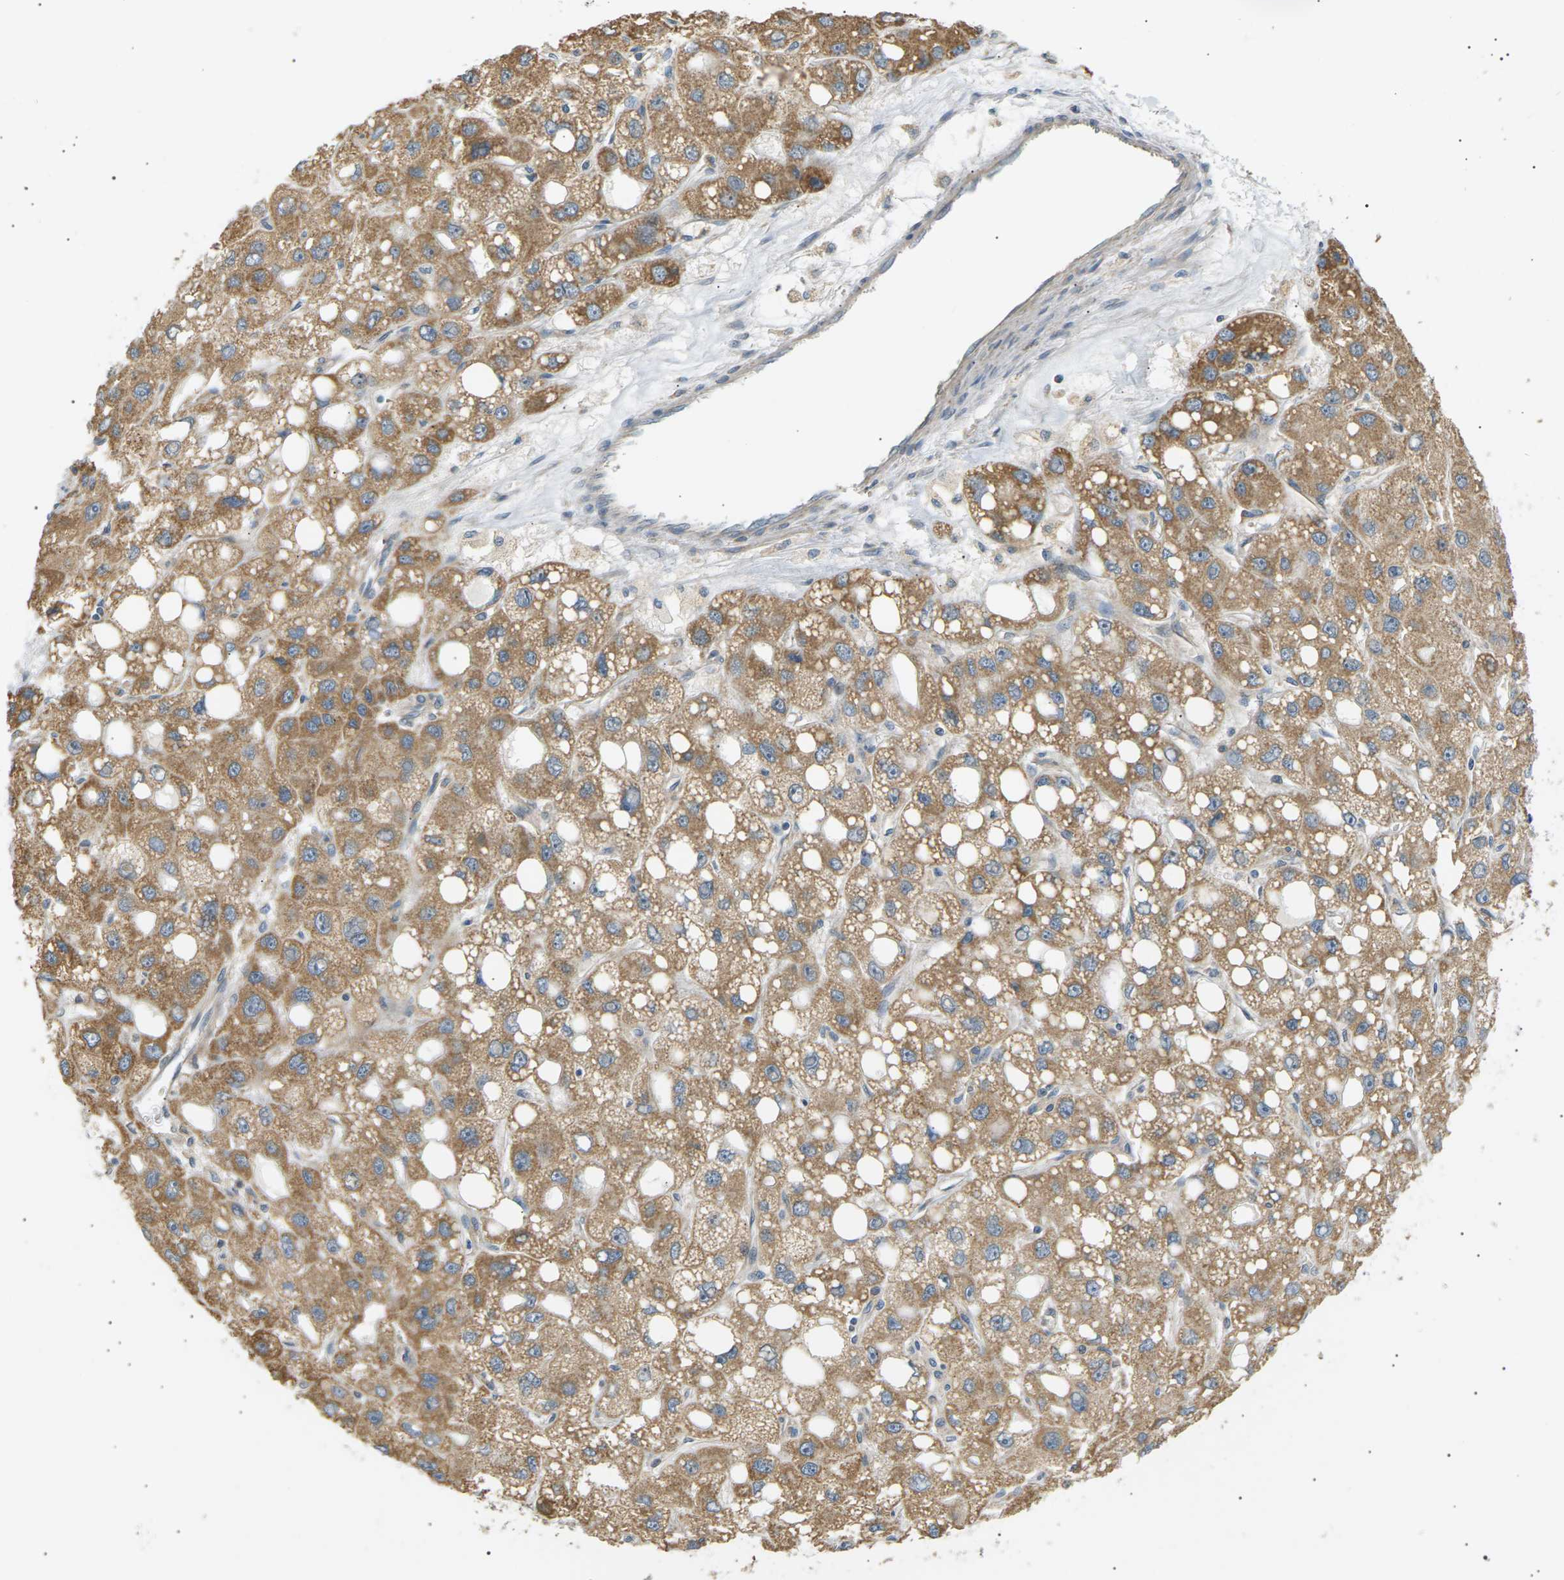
{"staining": {"intensity": "moderate", "quantity": ">75%", "location": "cytoplasmic/membranous"}, "tissue": "liver cancer", "cell_type": "Tumor cells", "image_type": "cancer", "snomed": [{"axis": "morphology", "description": "Carcinoma, Hepatocellular, NOS"}, {"axis": "topography", "description": "Liver"}], "caption": "Moderate cytoplasmic/membranous staining is appreciated in about >75% of tumor cells in liver cancer (hepatocellular carcinoma).", "gene": "TBC1D8", "patient": {"sex": "male", "age": 55}}